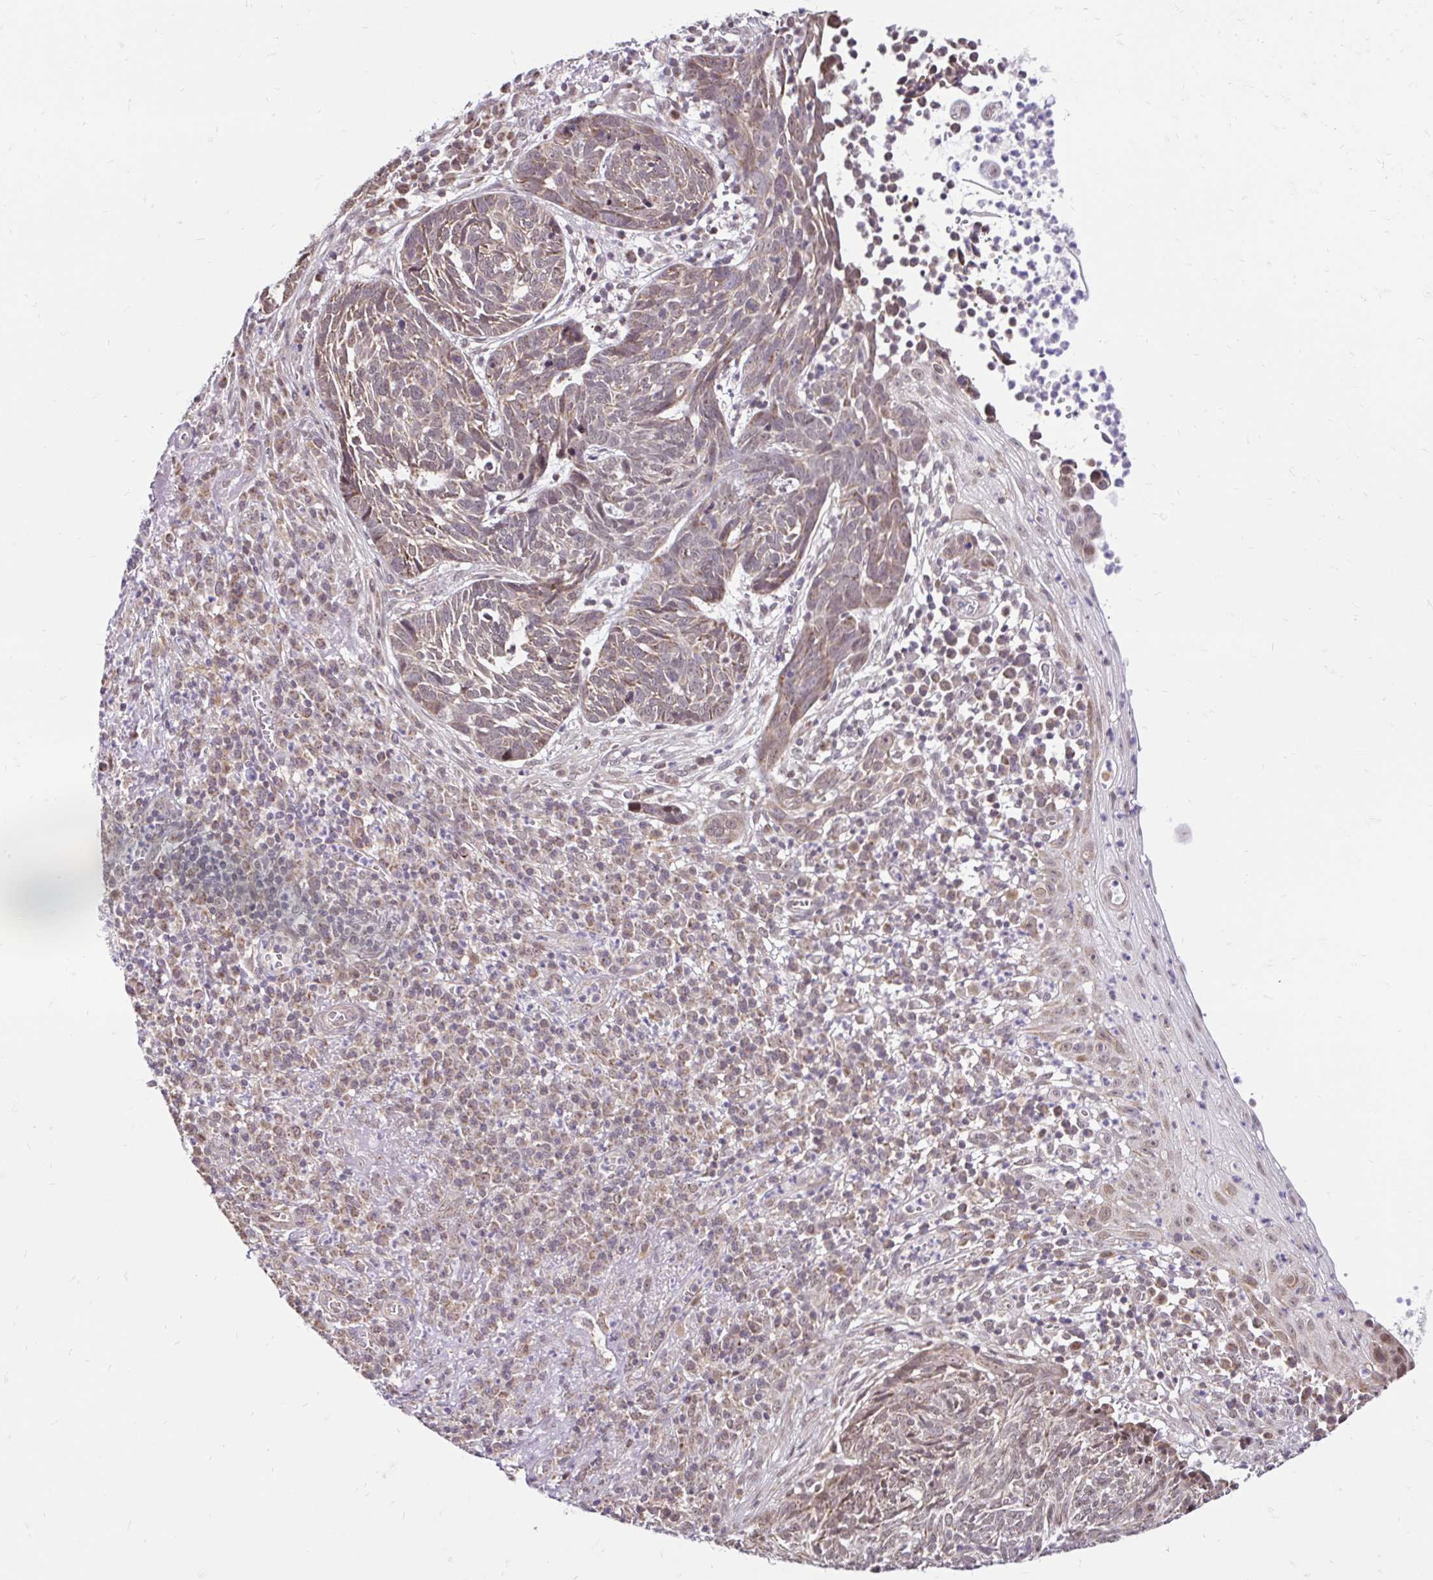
{"staining": {"intensity": "weak", "quantity": ">75%", "location": "cytoplasmic/membranous"}, "tissue": "skin cancer", "cell_type": "Tumor cells", "image_type": "cancer", "snomed": [{"axis": "morphology", "description": "Basal cell carcinoma"}, {"axis": "topography", "description": "Skin"}, {"axis": "topography", "description": "Skin of face"}], "caption": "Immunohistochemistry (IHC) histopathology image of neoplastic tissue: skin basal cell carcinoma stained using IHC exhibits low levels of weak protein expression localized specifically in the cytoplasmic/membranous of tumor cells, appearing as a cytoplasmic/membranous brown color.", "gene": "TIMM50", "patient": {"sex": "female", "age": 95}}